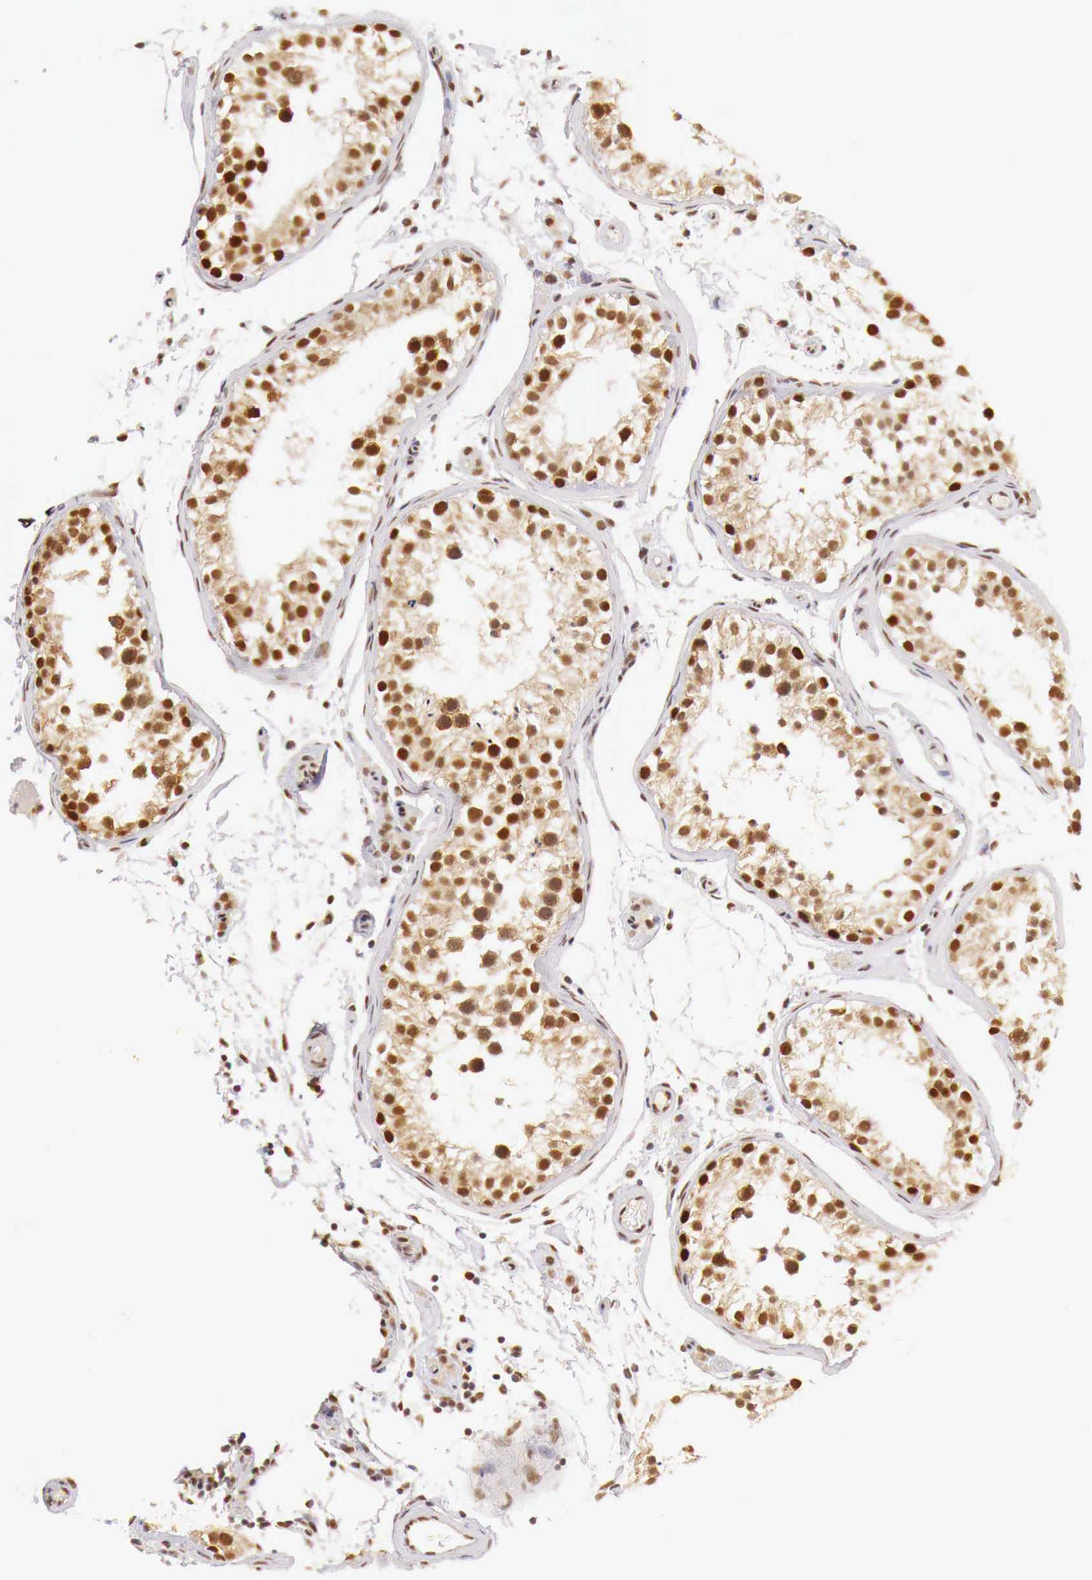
{"staining": {"intensity": "moderate", "quantity": ">75%", "location": "cytoplasmic/membranous,nuclear"}, "tissue": "testis", "cell_type": "Cells in seminiferous ducts", "image_type": "normal", "snomed": [{"axis": "morphology", "description": "Normal tissue, NOS"}, {"axis": "topography", "description": "Testis"}], "caption": "This is a micrograph of immunohistochemistry (IHC) staining of benign testis, which shows moderate expression in the cytoplasmic/membranous,nuclear of cells in seminiferous ducts.", "gene": "GPKOW", "patient": {"sex": "male", "age": 24}}